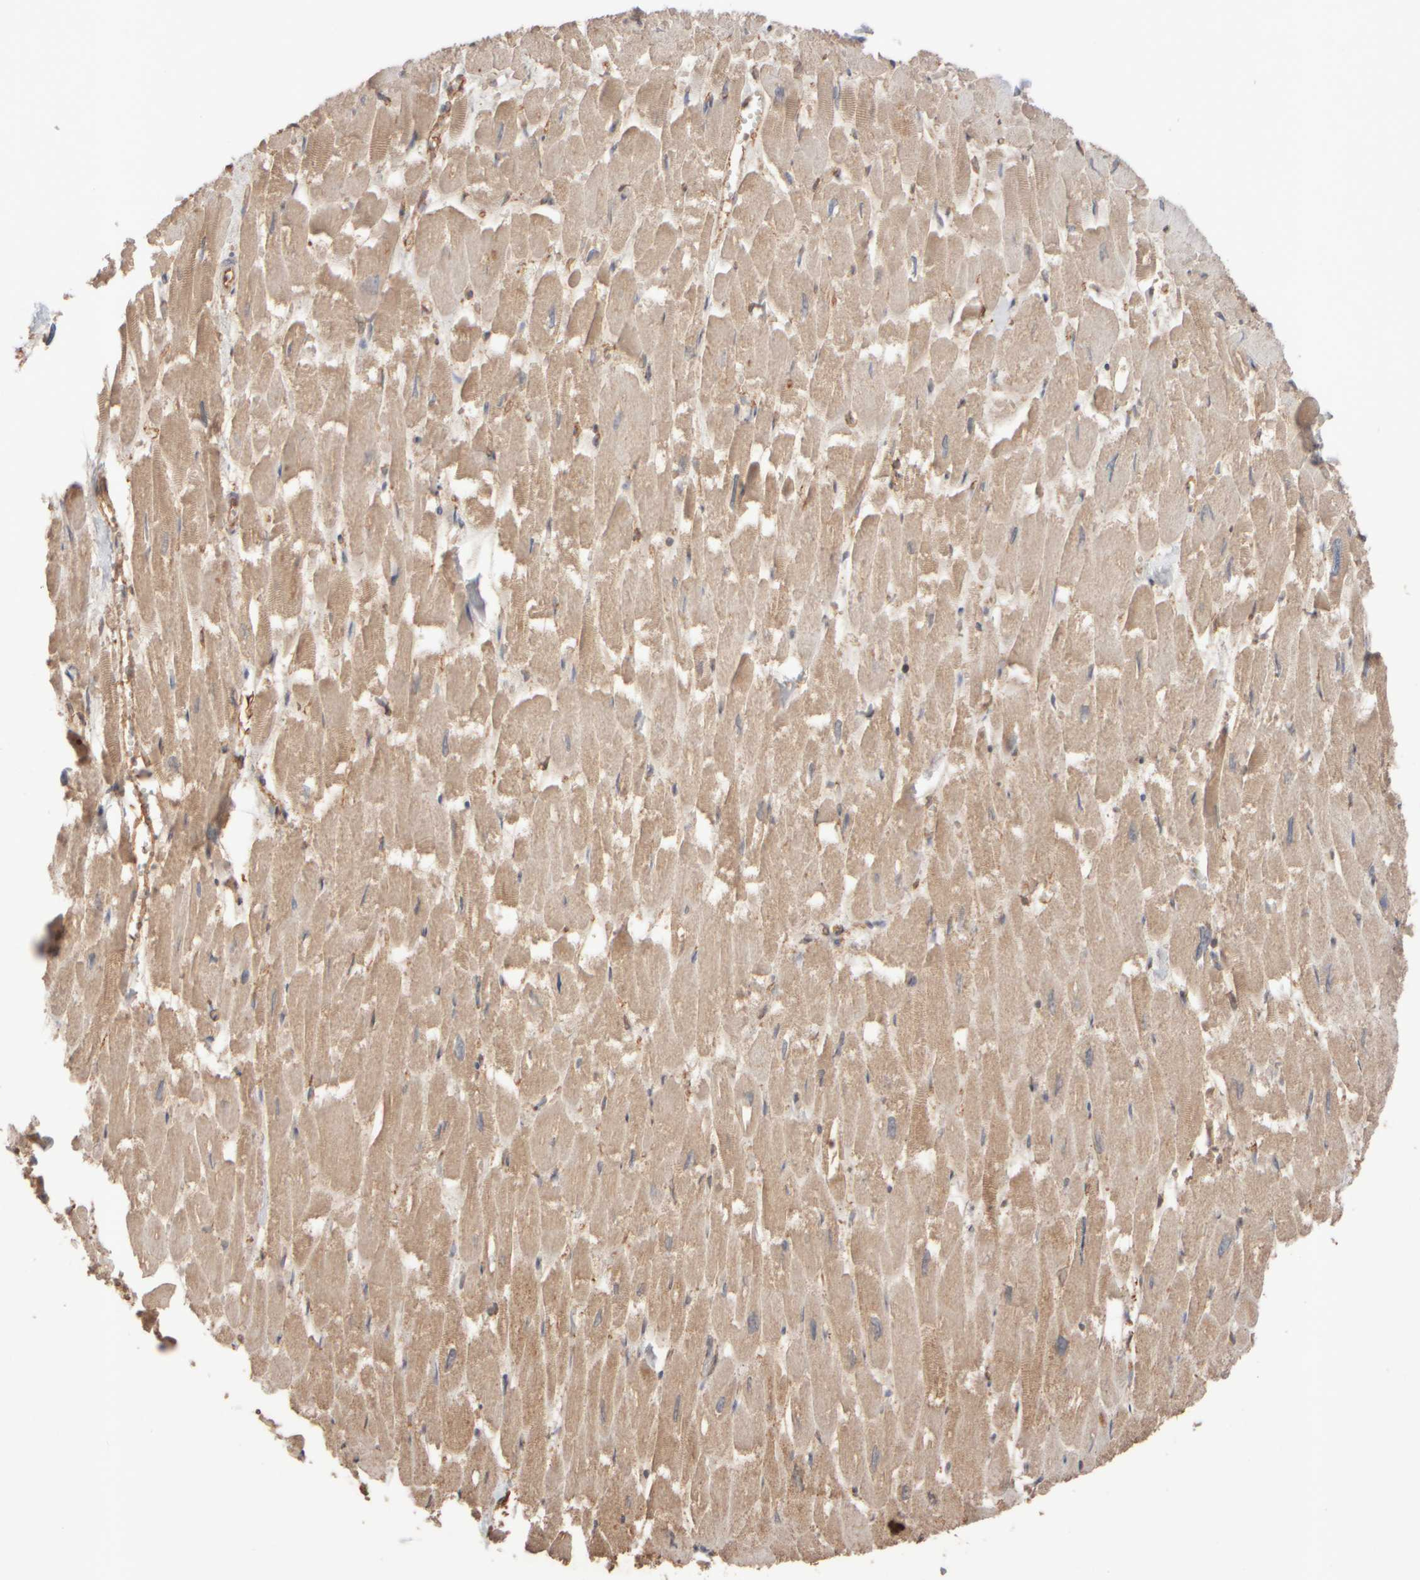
{"staining": {"intensity": "moderate", "quantity": ">75%", "location": "cytoplasmic/membranous"}, "tissue": "heart muscle", "cell_type": "Cardiomyocytes", "image_type": "normal", "snomed": [{"axis": "morphology", "description": "Normal tissue, NOS"}, {"axis": "topography", "description": "Heart"}], "caption": "Immunohistochemical staining of normal human heart muscle shows medium levels of moderate cytoplasmic/membranous positivity in approximately >75% of cardiomyocytes.", "gene": "EIF2B3", "patient": {"sex": "male", "age": 54}}